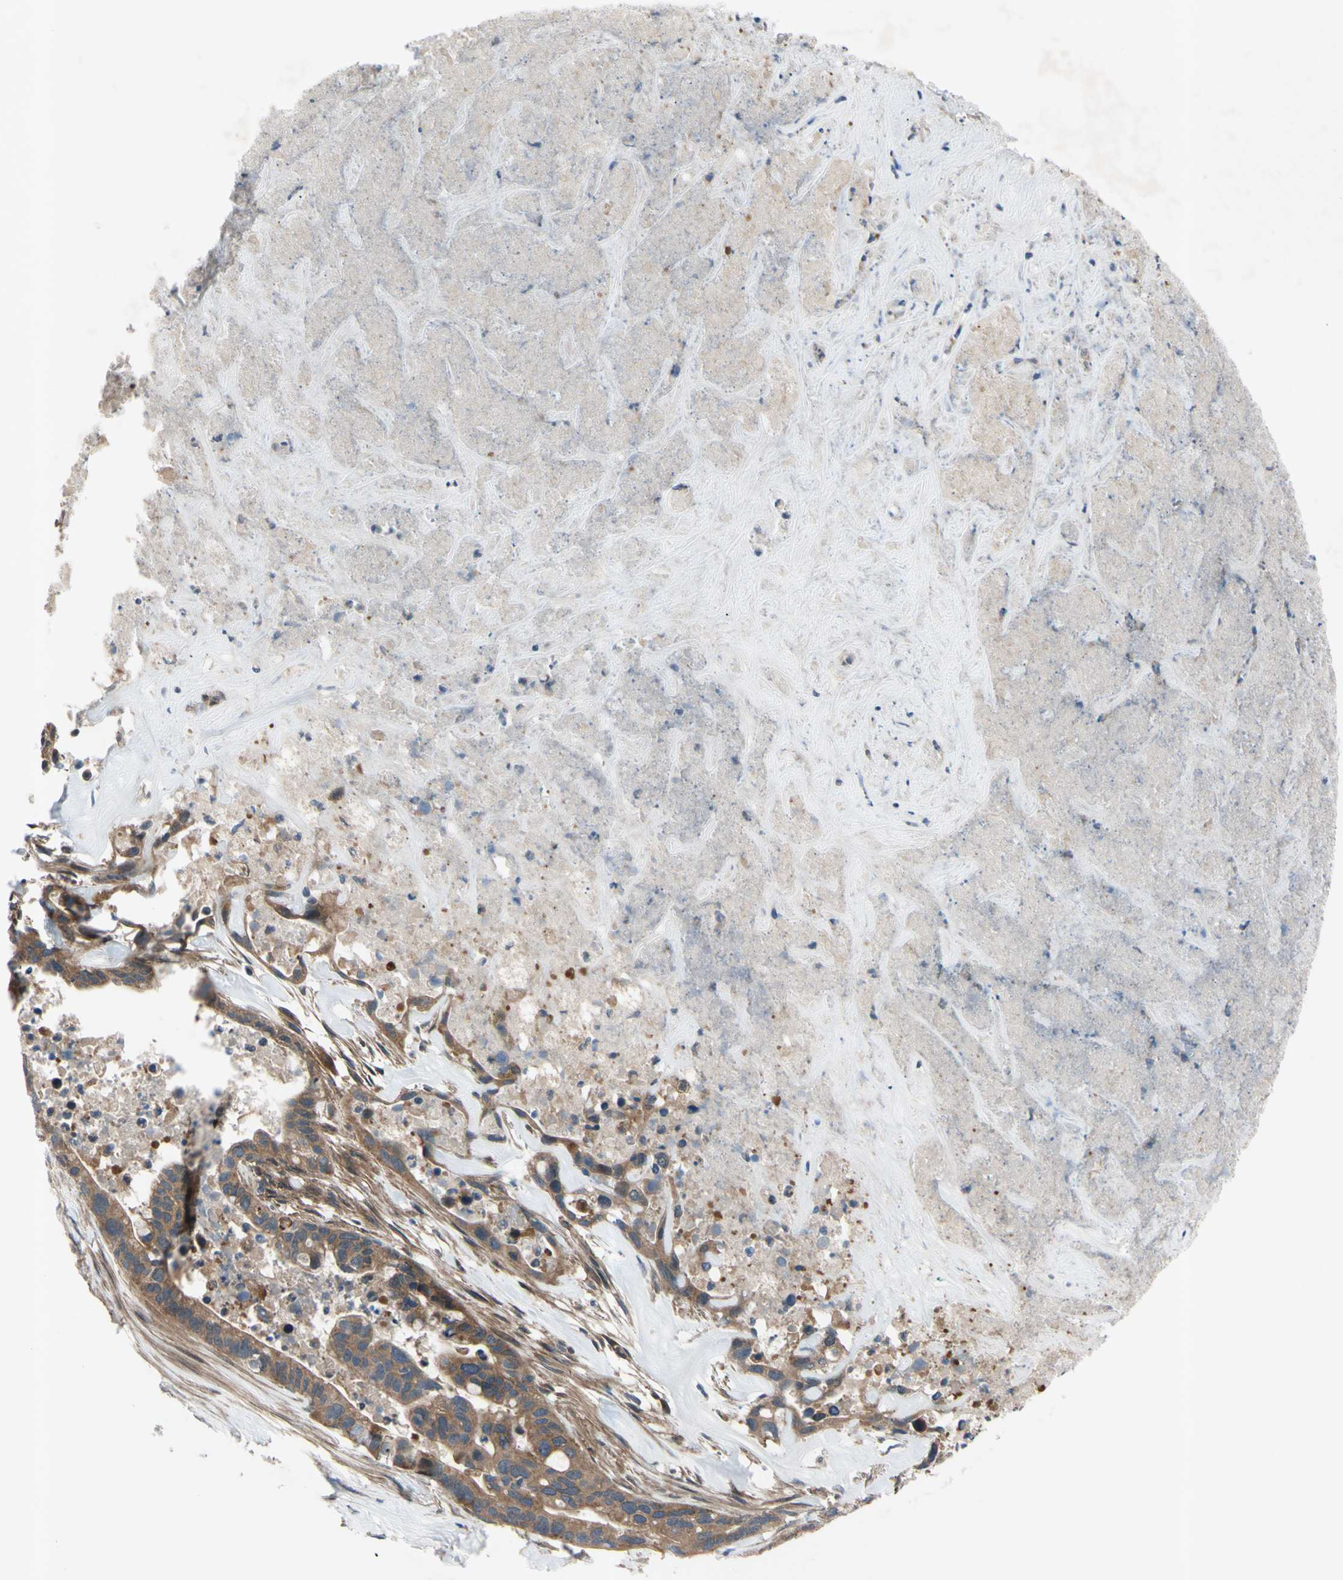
{"staining": {"intensity": "moderate", "quantity": ">75%", "location": "cytoplasmic/membranous"}, "tissue": "liver cancer", "cell_type": "Tumor cells", "image_type": "cancer", "snomed": [{"axis": "morphology", "description": "Cholangiocarcinoma"}, {"axis": "topography", "description": "Liver"}], "caption": "IHC staining of liver cancer (cholangiocarcinoma), which reveals medium levels of moderate cytoplasmic/membranous staining in about >75% of tumor cells indicating moderate cytoplasmic/membranous protein expression. The staining was performed using DAB (brown) for protein detection and nuclei were counterstained in hematoxylin (blue).", "gene": "SVIL", "patient": {"sex": "female", "age": 65}}